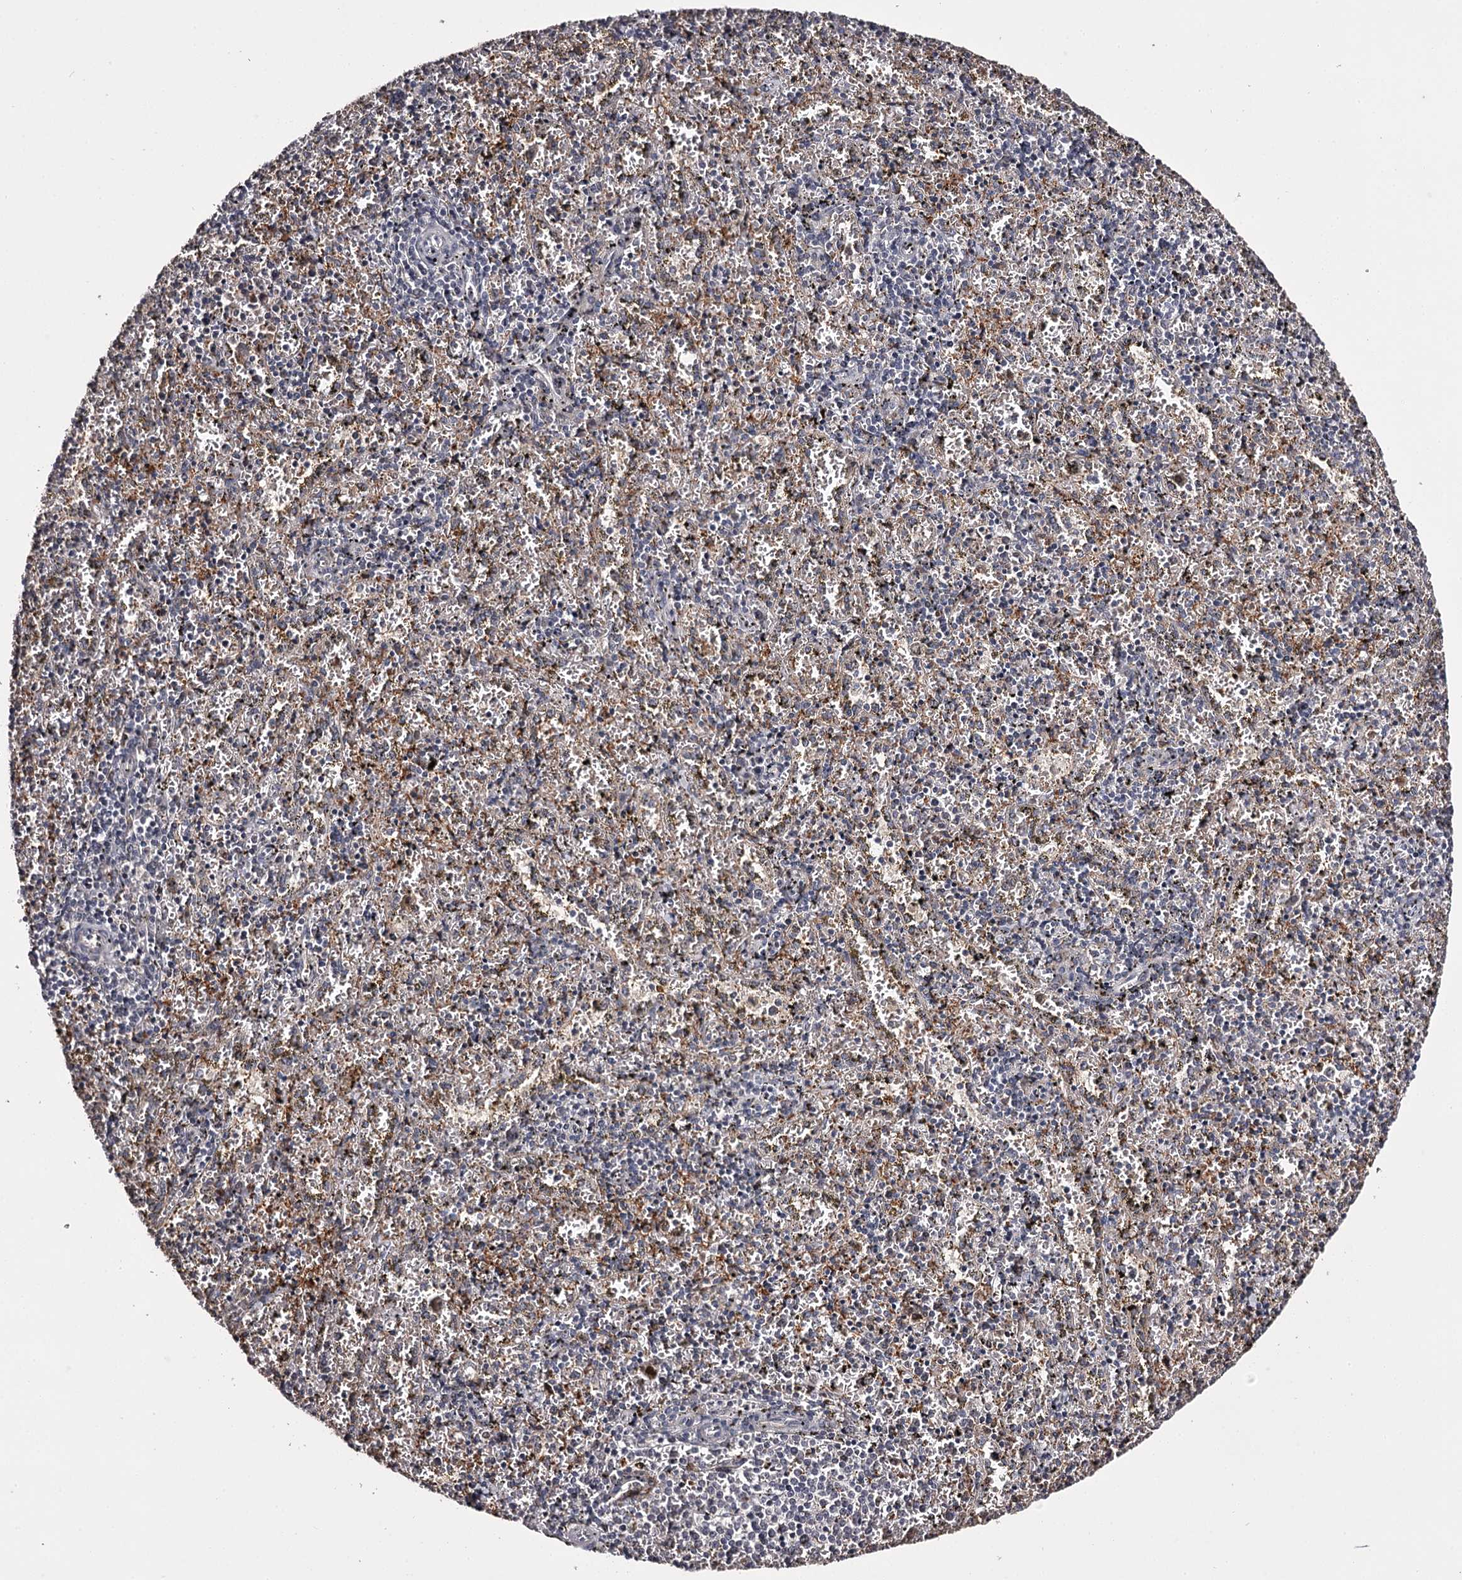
{"staining": {"intensity": "negative", "quantity": "none", "location": "none"}, "tissue": "spleen", "cell_type": "Cells in red pulp", "image_type": "normal", "snomed": [{"axis": "morphology", "description": "Normal tissue, NOS"}, {"axis": "topography", "description": "Spleen"}], "caption": "Cells in red pulp show no significant protein staining in normal spleen. The staining was performed using DAB to visualize the protein expression in brown, while the nuclei were stained in blue with hematoxylin (Magnification: 20x).", "gene": "SLC32A1", "patient": {"sex": "male", "age": 11}}